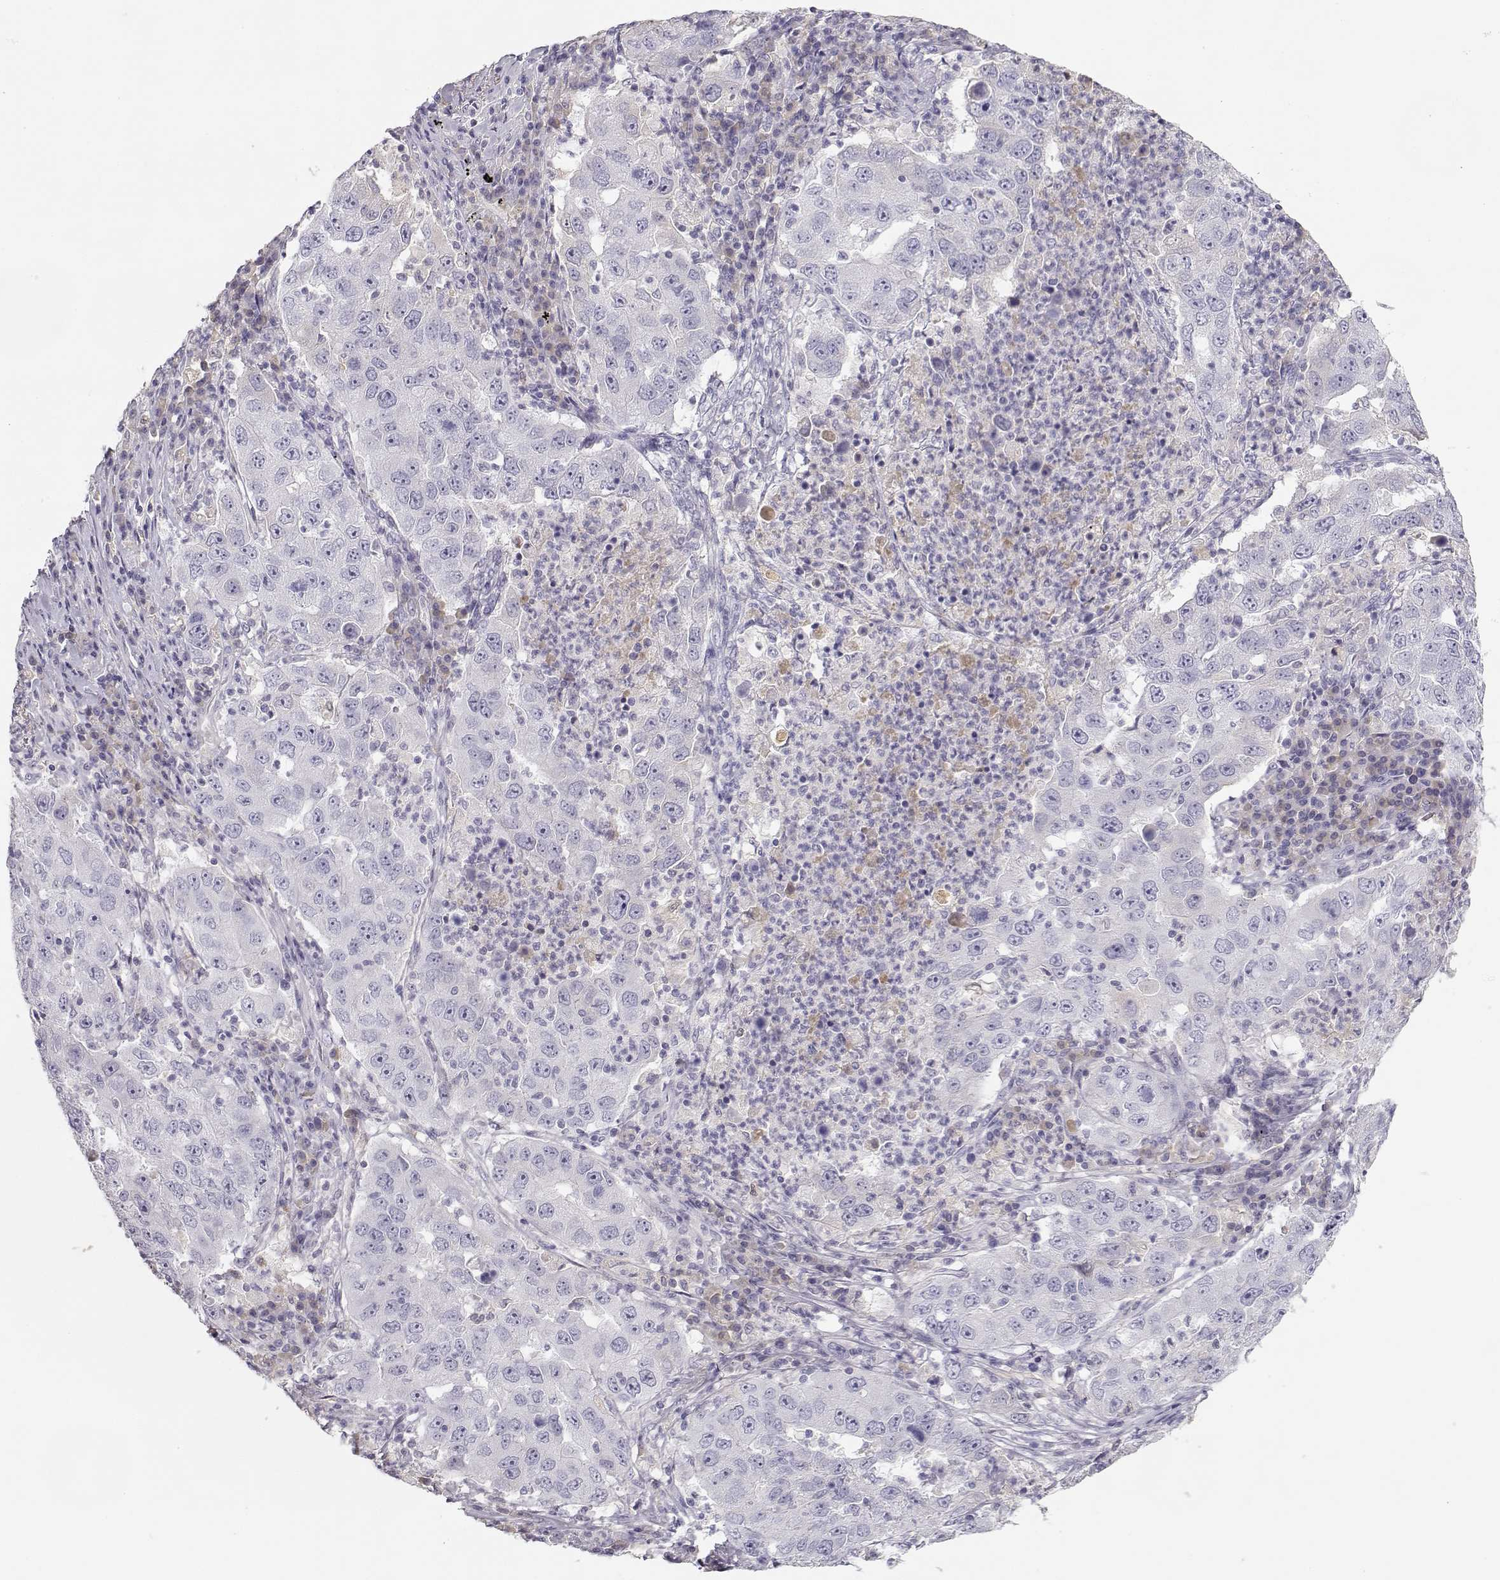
{"staining": {"intensity": "negative", "quantity": "none", "location": "none"}, "tissue": "lung cancer", "cell_type": "Tumor cells", "image_type": "cancer", "snomed": [{"axis": "morphology", "description": "Adenocarcinoma, NOS"}, {"axis": "topography", "description": "Lung"}], "caption": "This is a micrograph of IHC staining of adenocarcinoma (lung), which shows no expression in tumor cells.", "gene": "SLCO6A1", "patient": {"sex": "male", "age": 73}}